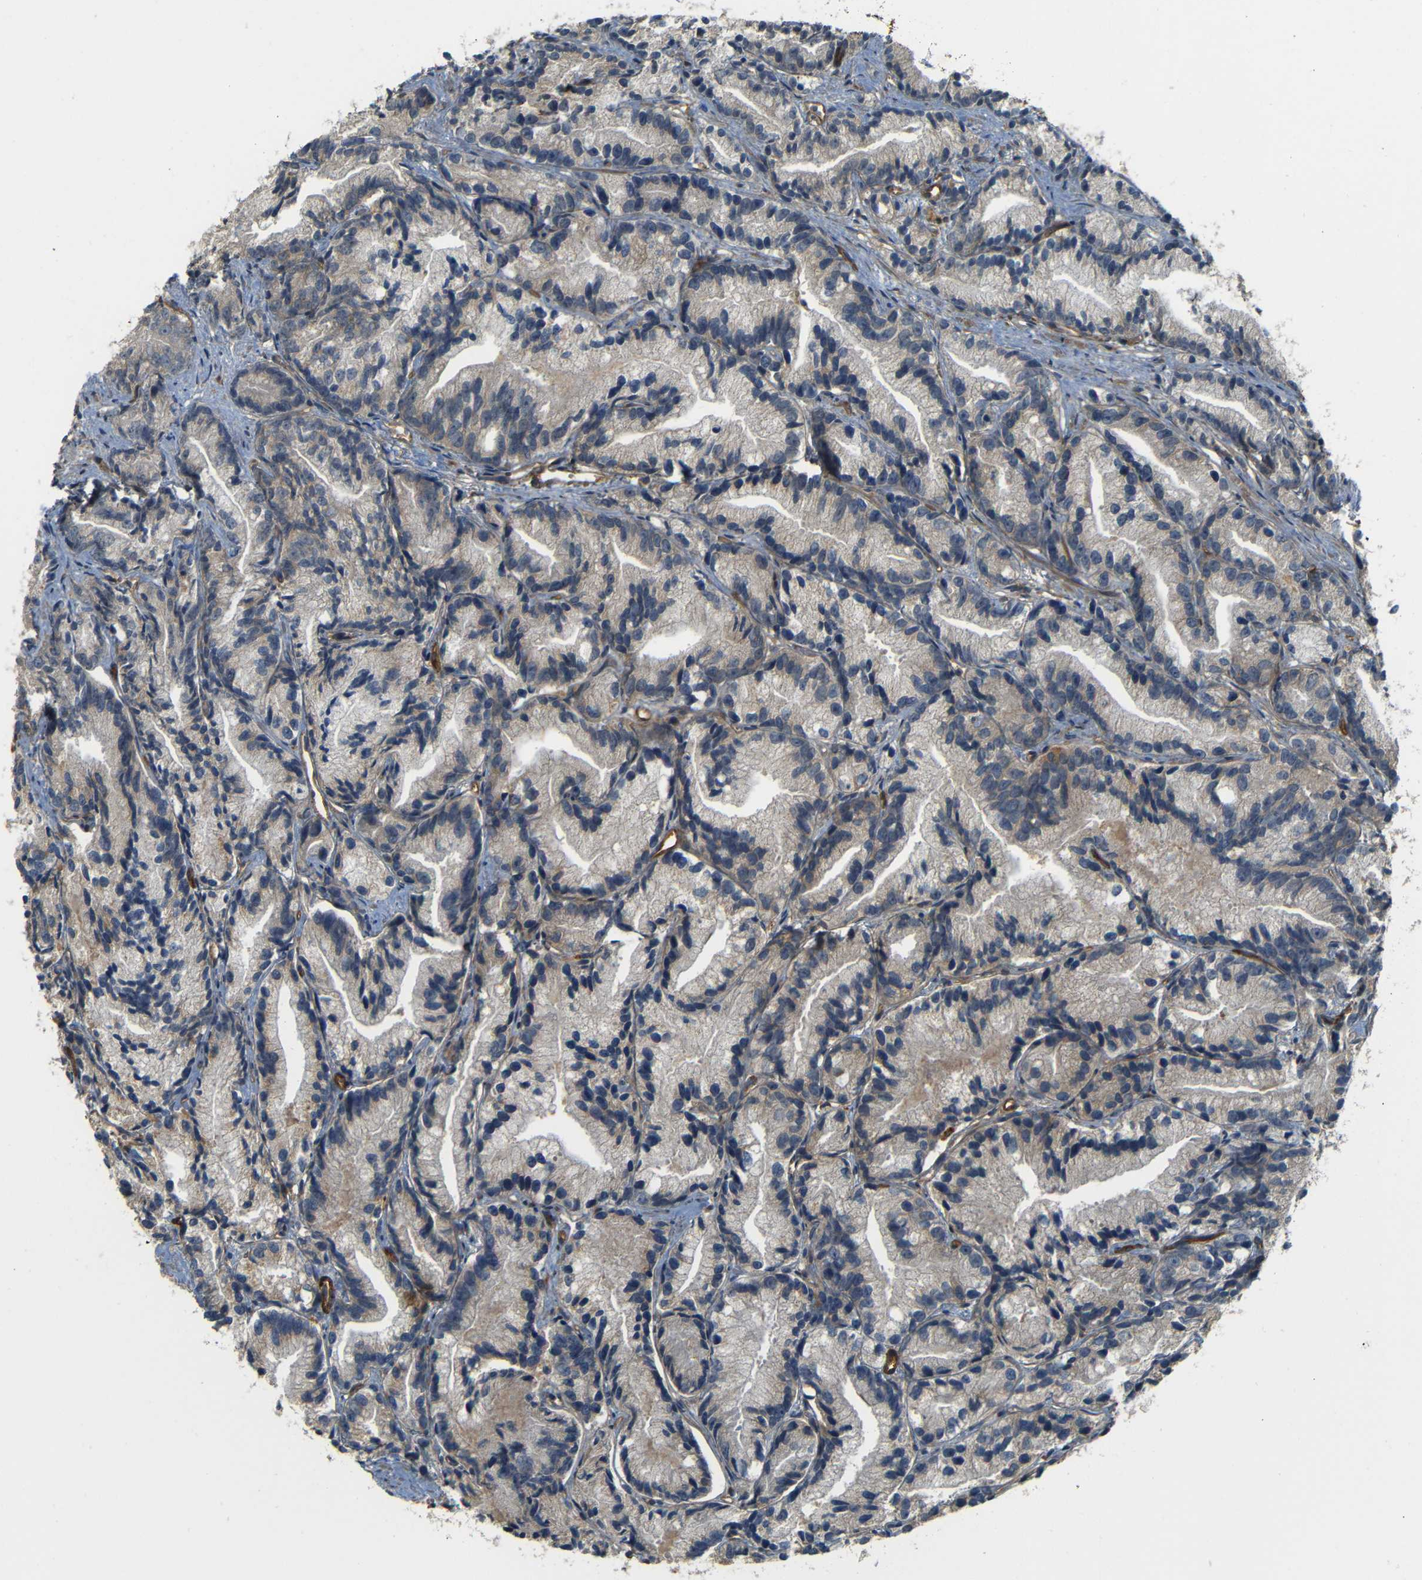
{"staining": {"intensity": "weak", "quantity": "25%-75%", "location": "cytoplasmic/membranous"}, "tissue": "prostate cancer", "cell_type": "Tumor cells", "image_type": "cancer", "snomed": [{"axis": "morphology", "description": "Adenocarcinoma, Low grade"}, {"axis": "topography", "description": "Prostate"}], "caption": "Approximately 25%-75% of tumor cells in human prostate cancer (low-grade adenocarcinoma) demonstrate weak cytoplasmic/membranous protein positivity as visualized by brown immunohistochemical staining.", "gene": "RELL1", "patient": {"sex": "male", "age": 89}}